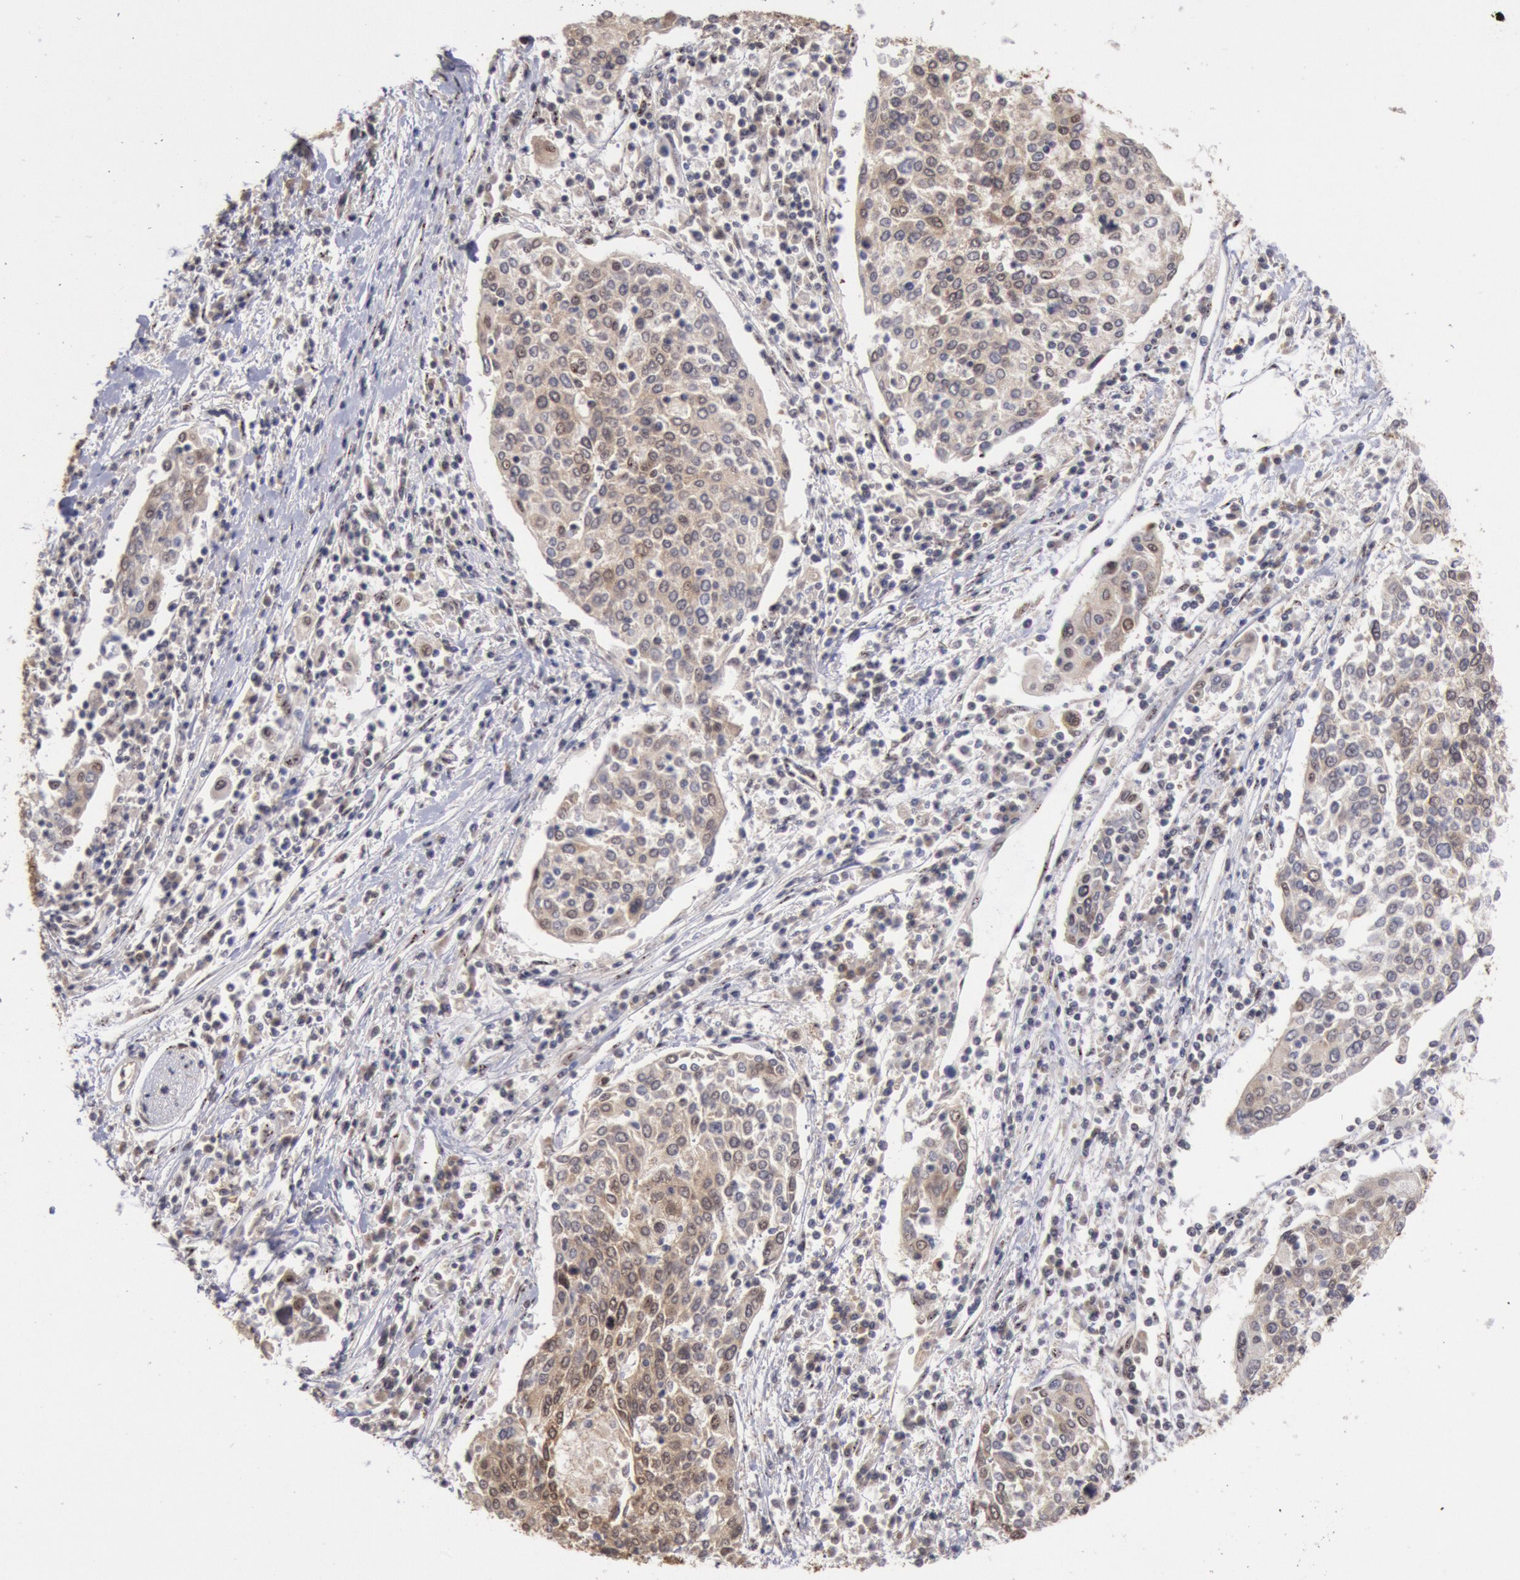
{"staining": {"intensity": "moderate", "quantity": "25%-75%", "location": "cytoplasmic/membranous,nuclear"}, "tissue": "cervical cancer", "cell_type": "Tumor cells", "image_type": "cancer", "snomed": [{"axis": "morphology", "description": "Squamous cell carcinoma, NOS"}, {"axis": "topography", "description": "Cervix"}], "caption": "Immunohistochemical staining of human cervical squamous cell carcinoma exhibits medium levels of moderate cytoplasmic/membranous and nuclear protein staining in approximately 25%-75% of tumor cells.", "gene": "STX17", "patient": {"sex": "female", "age": 40}}